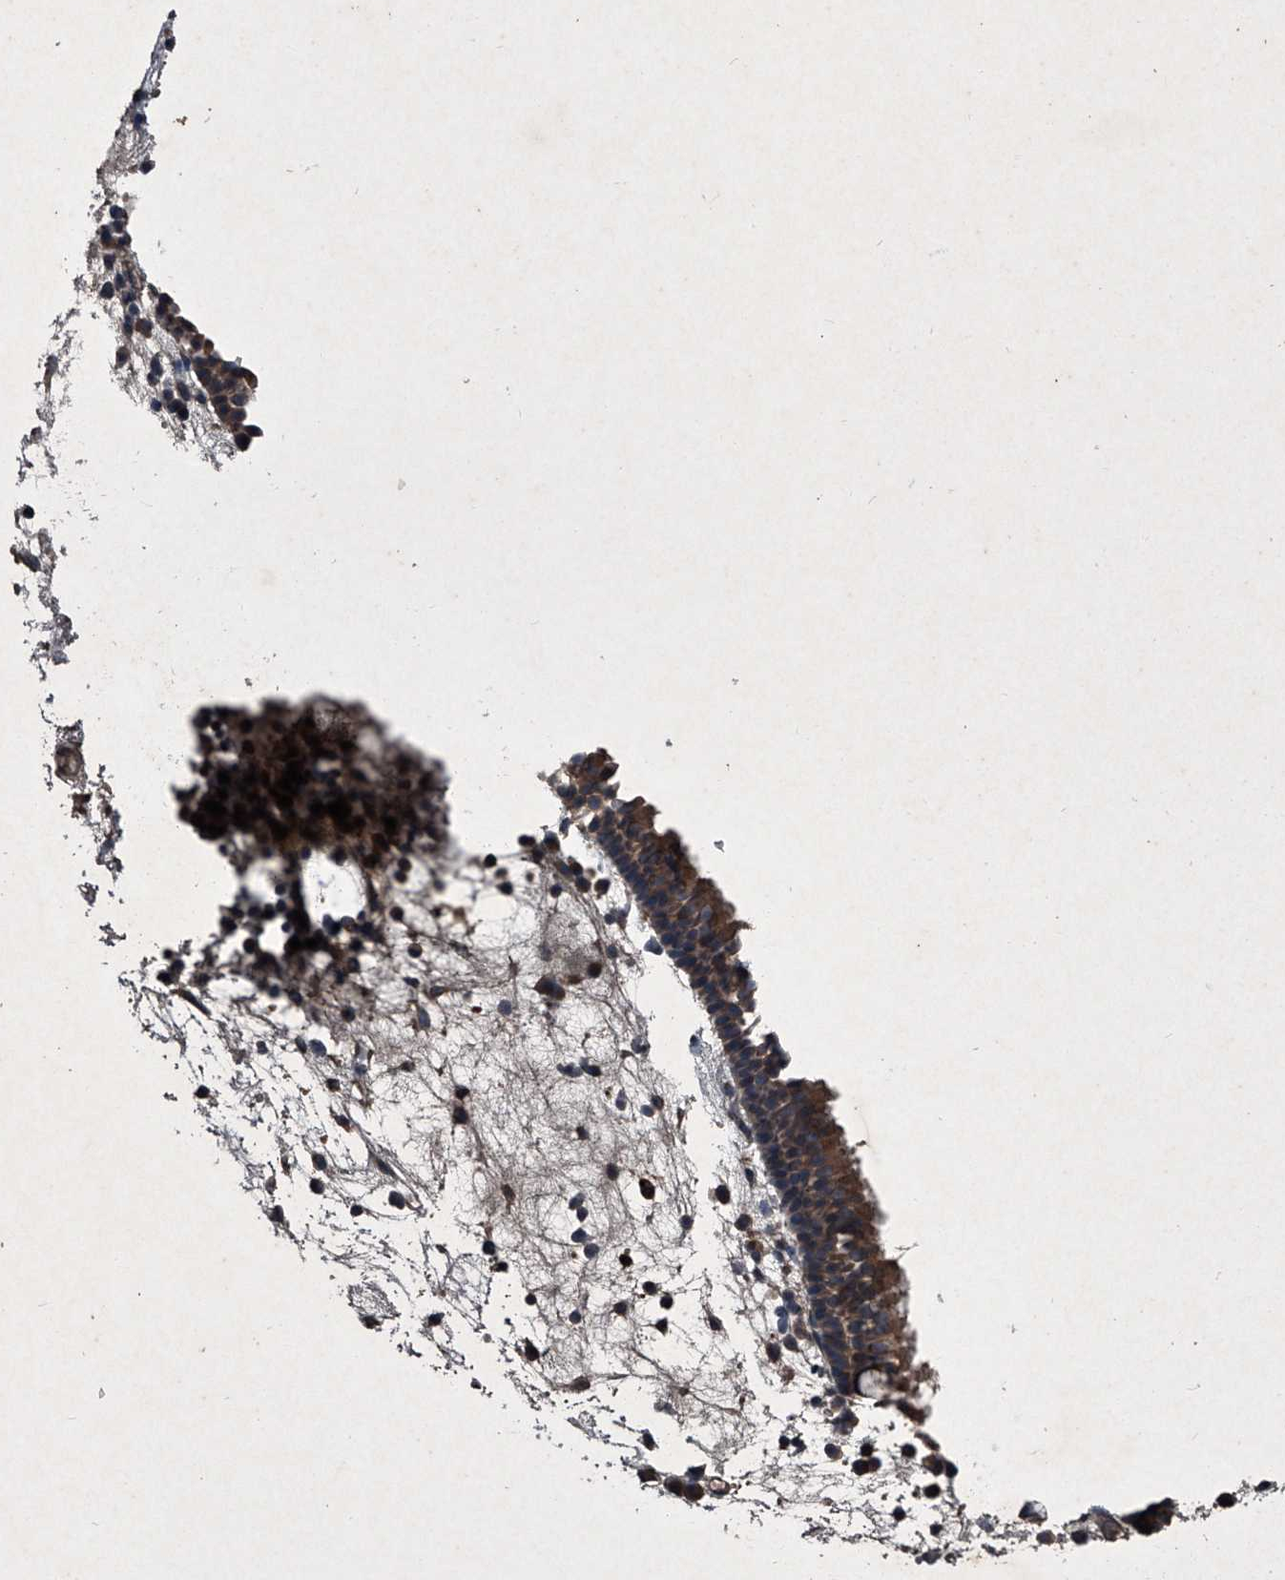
{"staining": {"intensity": "moderate", "quantity": ">75%", "location": "cytoplasmic/membranous"}, "tissue": "nasopharynx", "cell_type": "Respiratory epithelial cells", "image_type": "normal", "snomed": [{"axis": "morphology", "description": "Normal tissue, NOS"}, {"axis": "morphology", "description": "Inflammation, NOS"}, {"axis": "morphology", "description": "Malignant melanoma, Metastatic site"}, {"axis": "topography", "description": "Nasopharynx"}], "caption": "A histopathology image of human nasopharynx stained for a protein reveals moderate cytoplasmic/membranous brown staining in respiratory epithelial cells.", "gene": "MAPKAP1", "patient": {"sex": "male", "age": 70}}